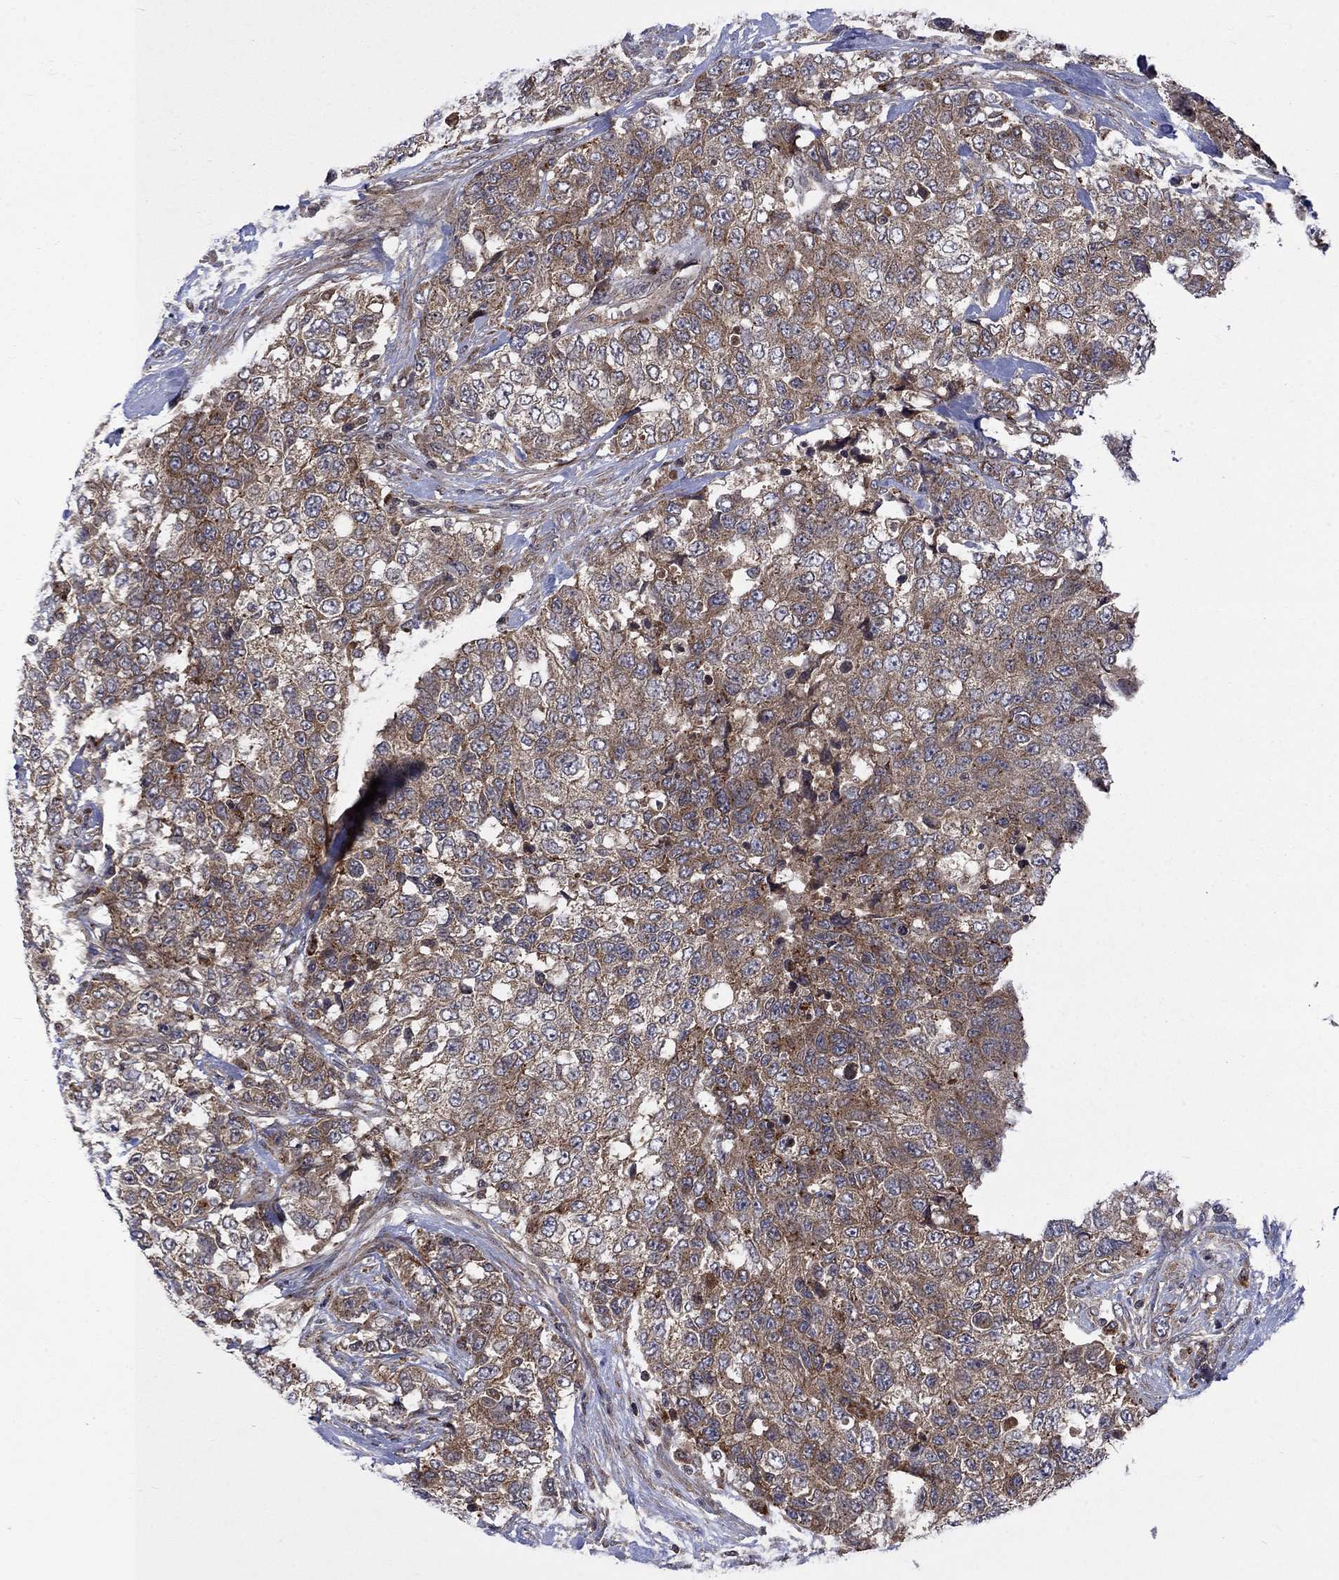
{"staining": {"intensity": "moderate", "quantity": ">75%", "location": "cytoplasmic/membranous"}, "tissue": "urothelial cancer", "cell_type": "Tumor cells", "image_type": "cancer", "snomed": [{"axis": "morphology", "description": "Urothelial carcinoma, High grade"}, {"axis": "topography", "description": "Urinary bladder"}], "caption": "This is an image of immunohistochemistry (IHC) staining of high-grade urothelial carcinoma, which shows moderate expression in the cytoplasmic/membranous of tumor cells.", "gene": "TMEM33", "patient": {"sex": "female", "age": 78}}